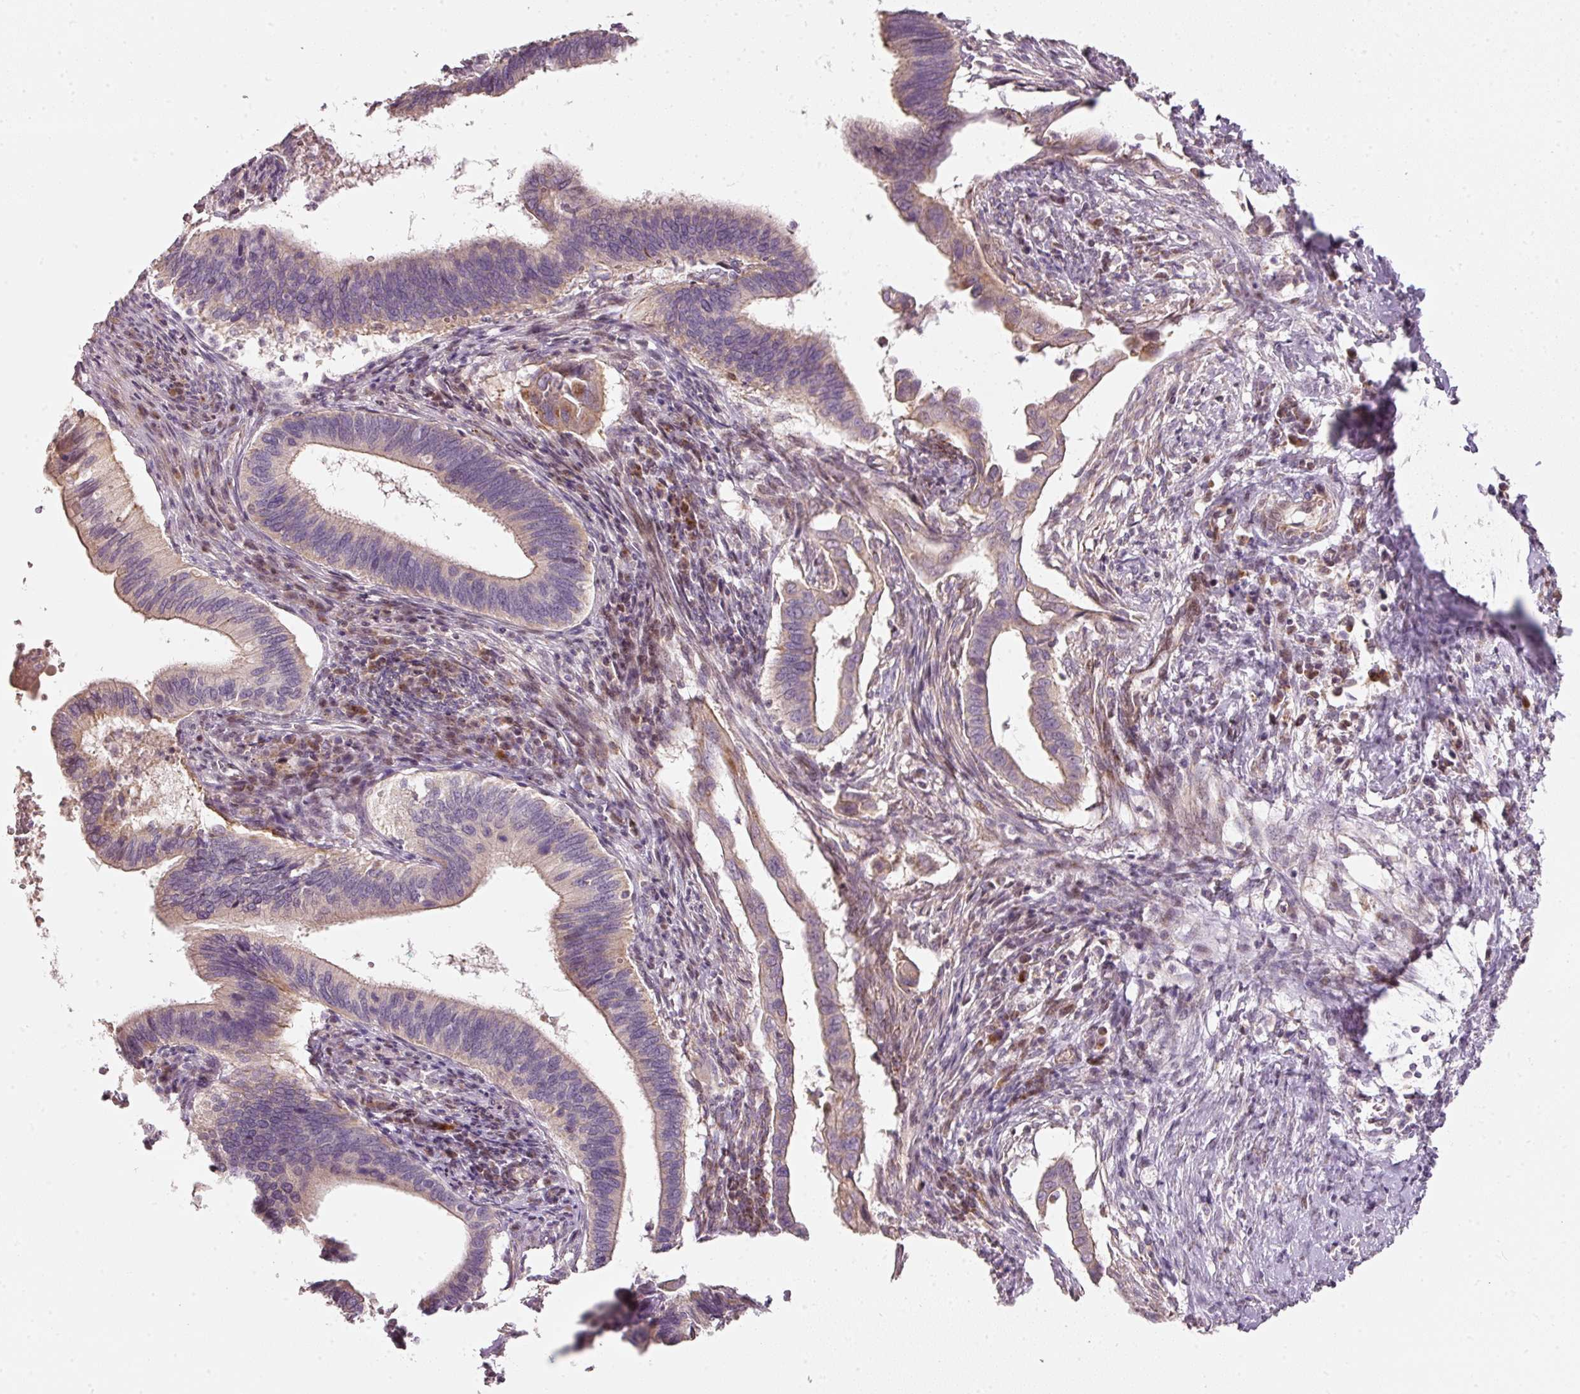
{"staining": {"intensity": "weak", "quantity": "<25%", "location": "cytoplasmic/membranous"}, "tissue": "cervical cancer", "cell_type": "Tumor cells", "image_type": "cancer", "snomed": [{"axis": "morphology", "description": "Adenocarcinoma, NOS"}, {"axis": "topography", "description": "Cervix"}], "caption": "Image shows no significant protein expression in tumor cells of adenocarcinoma (cervical).", "gene": "TOB2", "patient": {"sex": "female", "age": 42}}